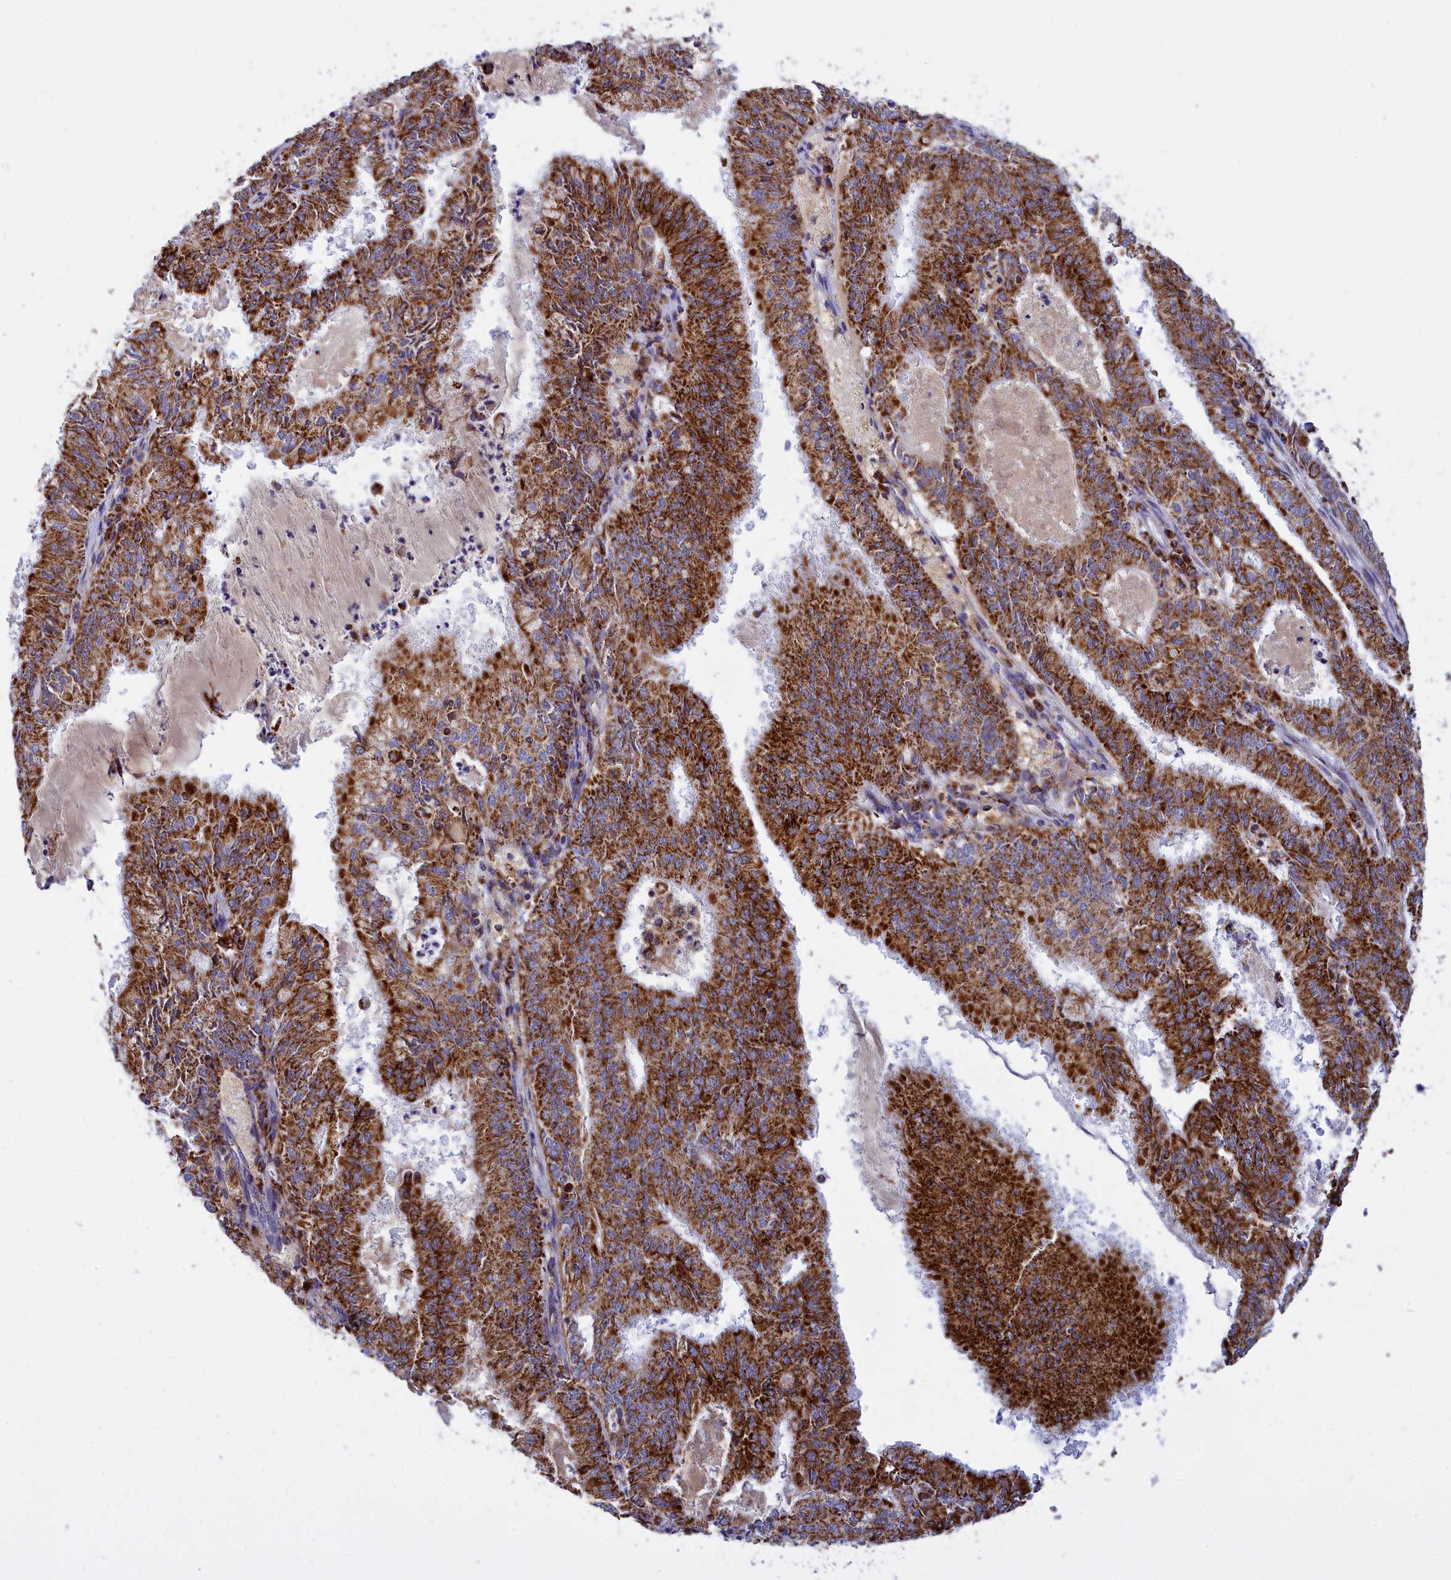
{"staining": {"intensity": "strong", "quantity": ">75%", "location": "cytoplasmic/membranous"}, "tissue": "endometrial cancer", "cell_type": "Tumor cells", "image_type": "cancer", "snomed": [{"axis": "morphology", "description": "Adenocarcinoma, NOS"}, {"axis": "topography", "description": "Endometrium"}], "caption": "Immunohistochemical staining of endometrial cancer (adenocarcinoma) reveals high levels of strong cytoplasmic/membranous expression in approximately >75% of tumor cells.", "gene": "VDAC2", "patient": {"sex": "female", "age": 57}}